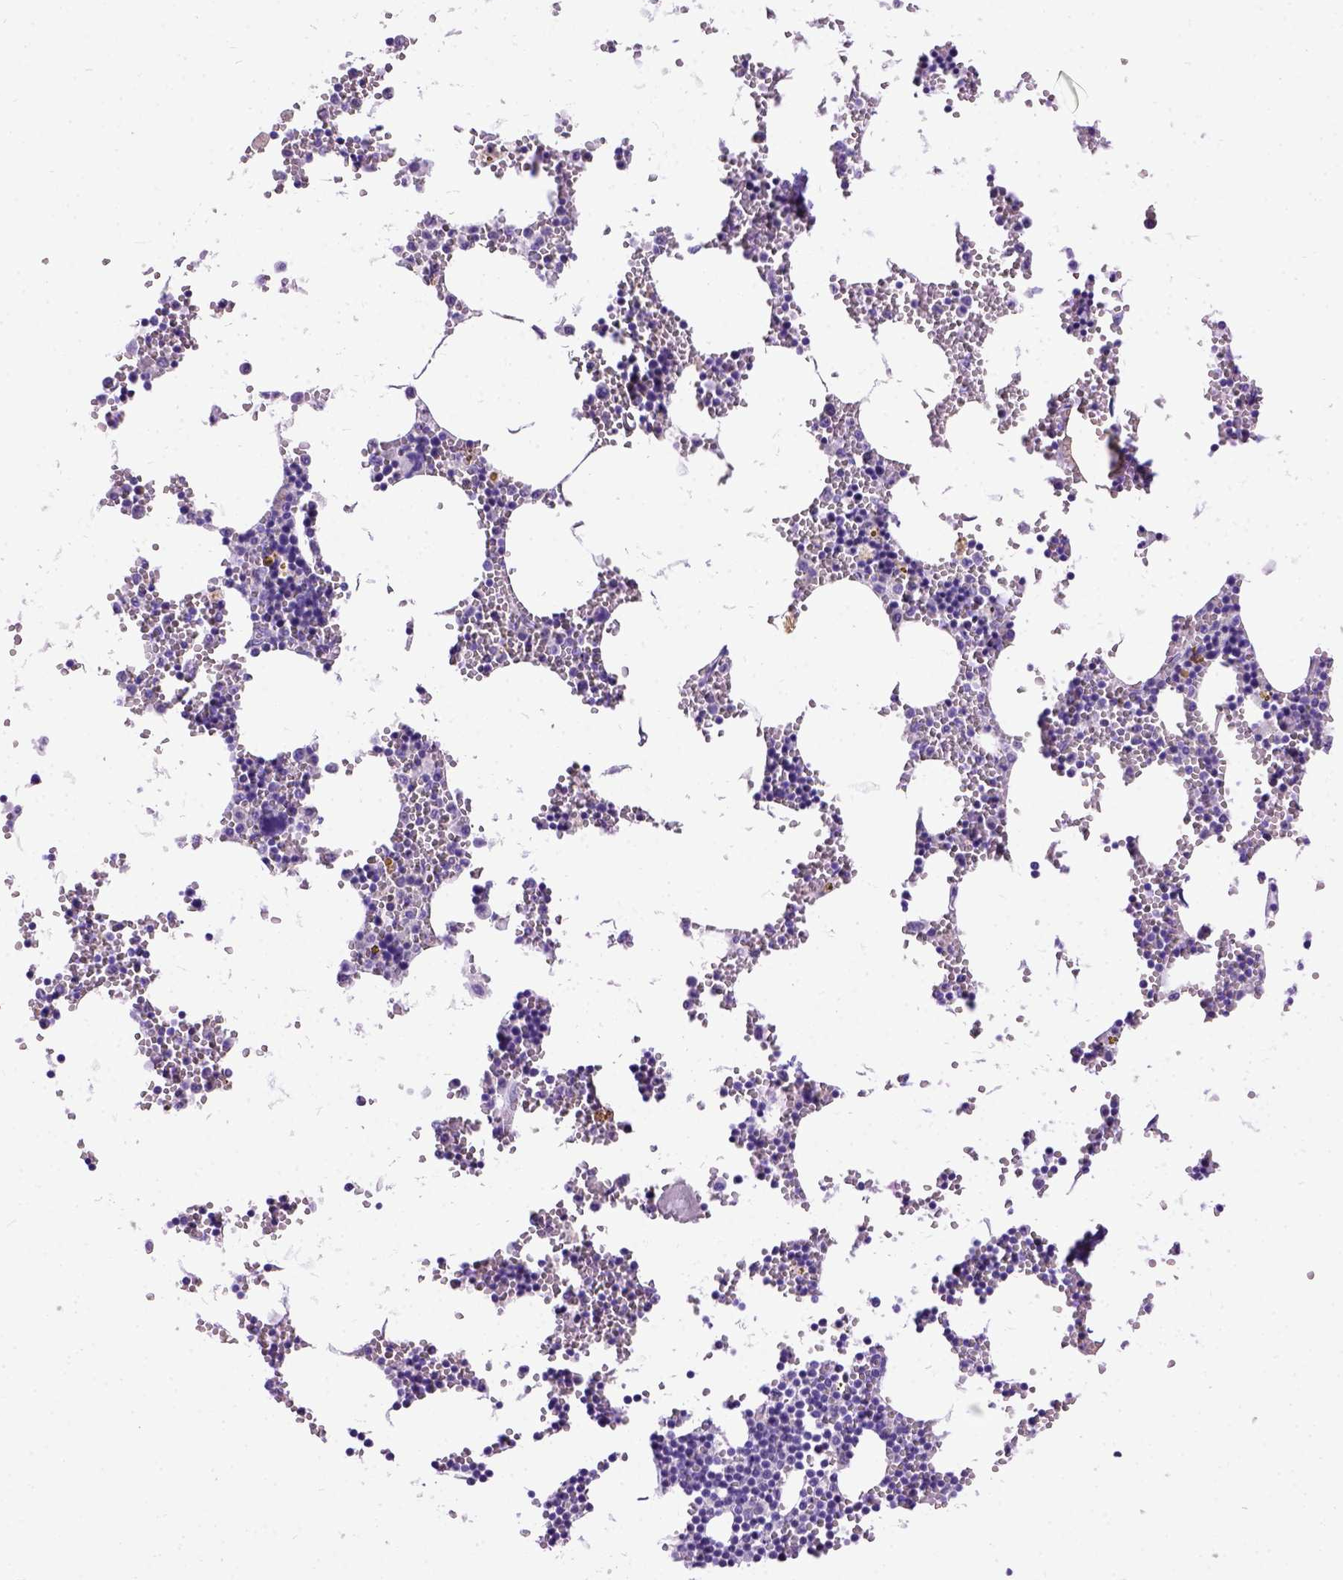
{"staining": {"intensity": "moderate", "quantity": "<25%", "location": "cytoplasmic/membranous"}, "tissue": "bone marrow", "cell_type": "Hematopoietic cells", "image_type": "normal", "snomed": [{"axis": "morphology", "description": "Normal tissue, NOS"}, {"axis": "topography", "description": "Bone marrow"}], "caption": "Protein staining of unremarkable bone marrow reveals moderate cytoplasmic/membranous staining in about <25% of hematopoietic cells. The protein is shown in brown color, while the nuclei are stained blue.", "gene": "CFAP54", "patient": {"sex": "male", "age": 54}}